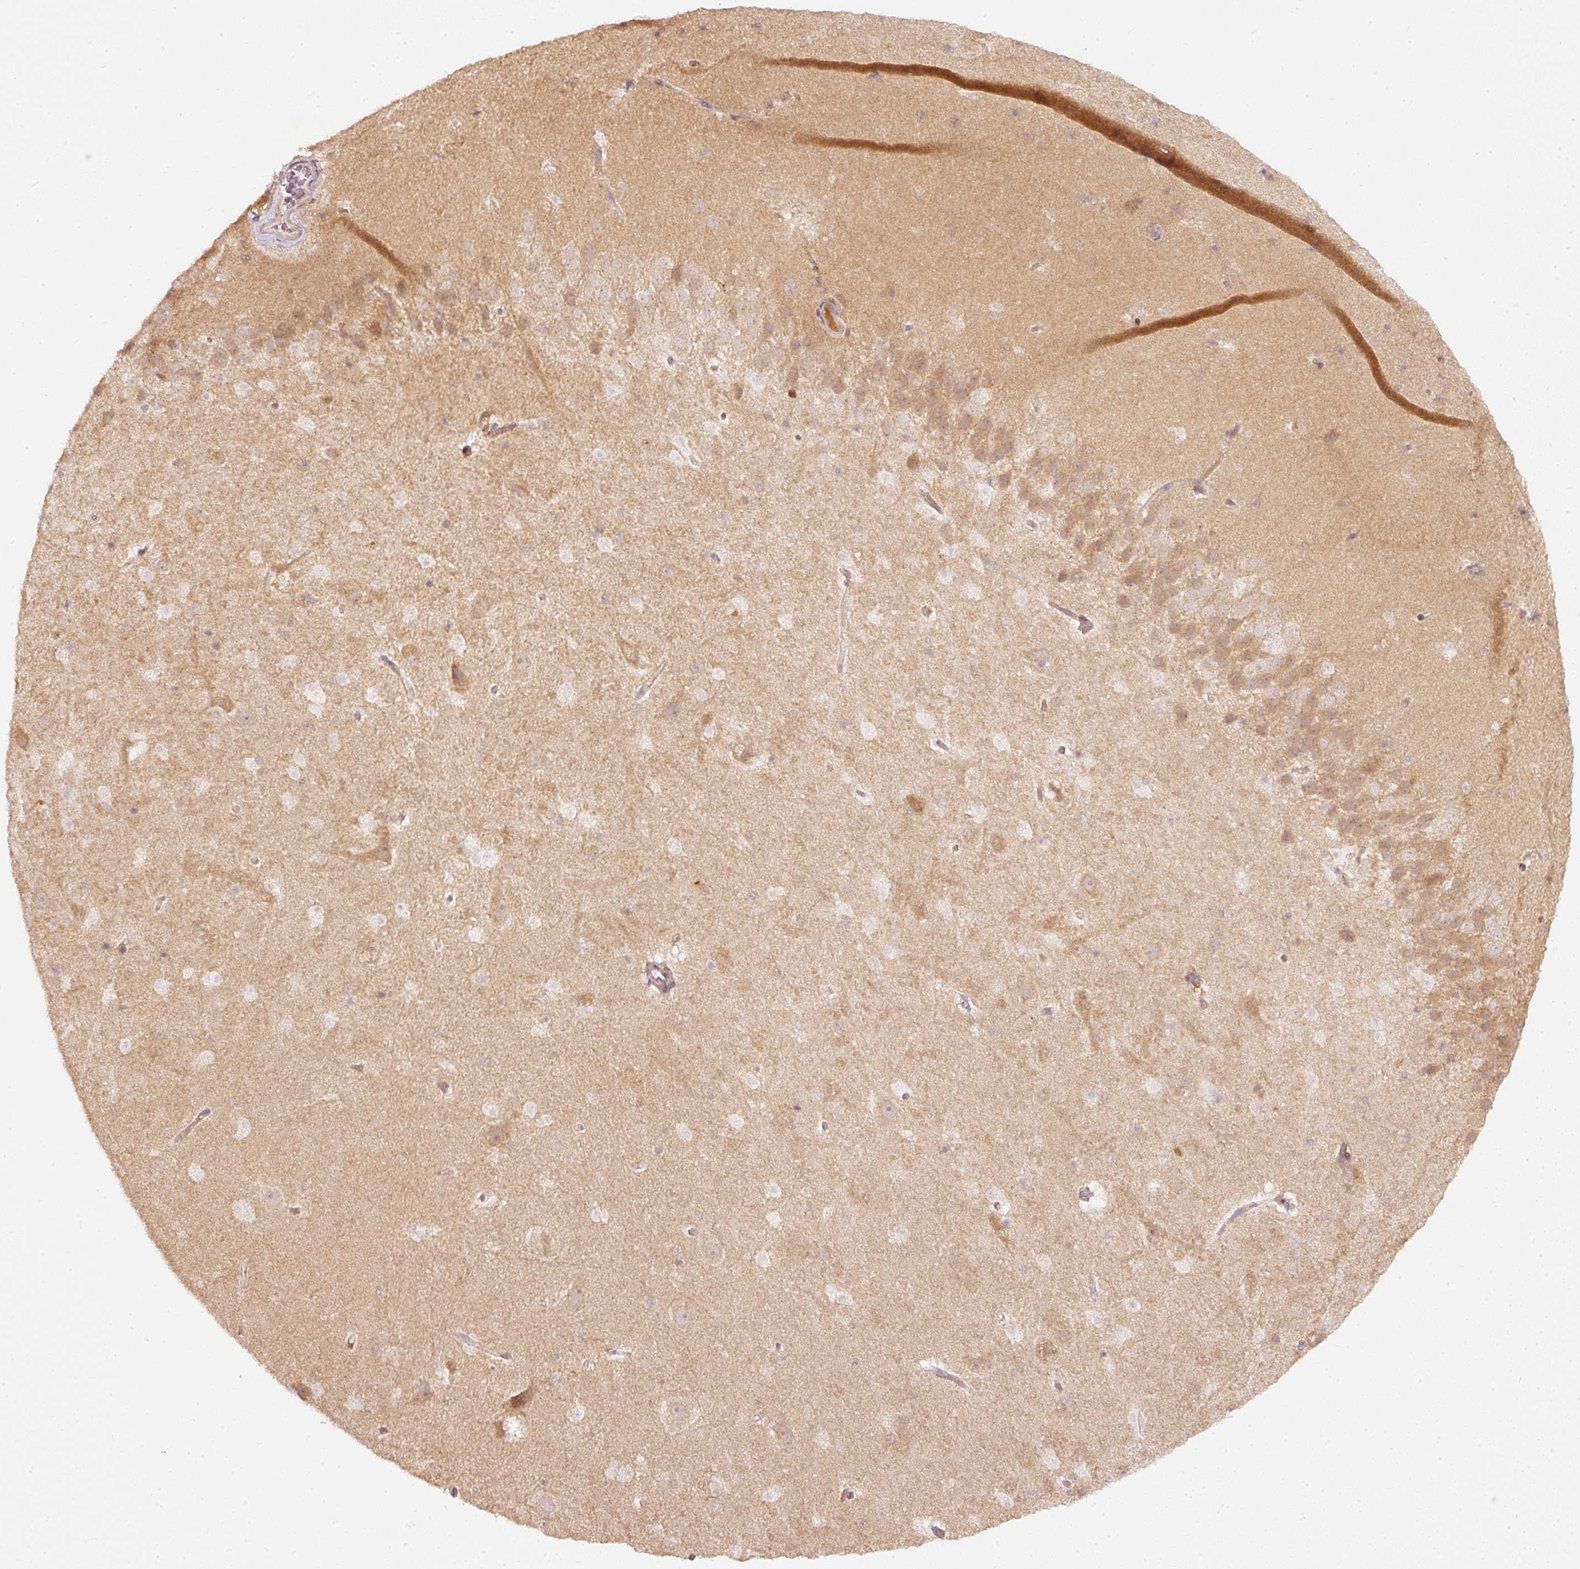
{"staining": {"intensity": "weak", "quantity": "25%-75%", "location": "cytoplasmic/membranous"}, "tissue": "hippocampus", "cell_type": "Glial cells", "image_type": "normal", "snomed": [{"axis": "morphology", "description": "Normal tissue, NOS"}, {"axis": "topography", "description": "Hippocampus"}], "caption": "Human hippocampus stained for a protein (brown) demonstrates weak cytoplasmic/membranous positive staining in approximately 25%-75% of glial cells.", "gene": "ZNF580", "patient": {"sex": "male", "age": 37}}